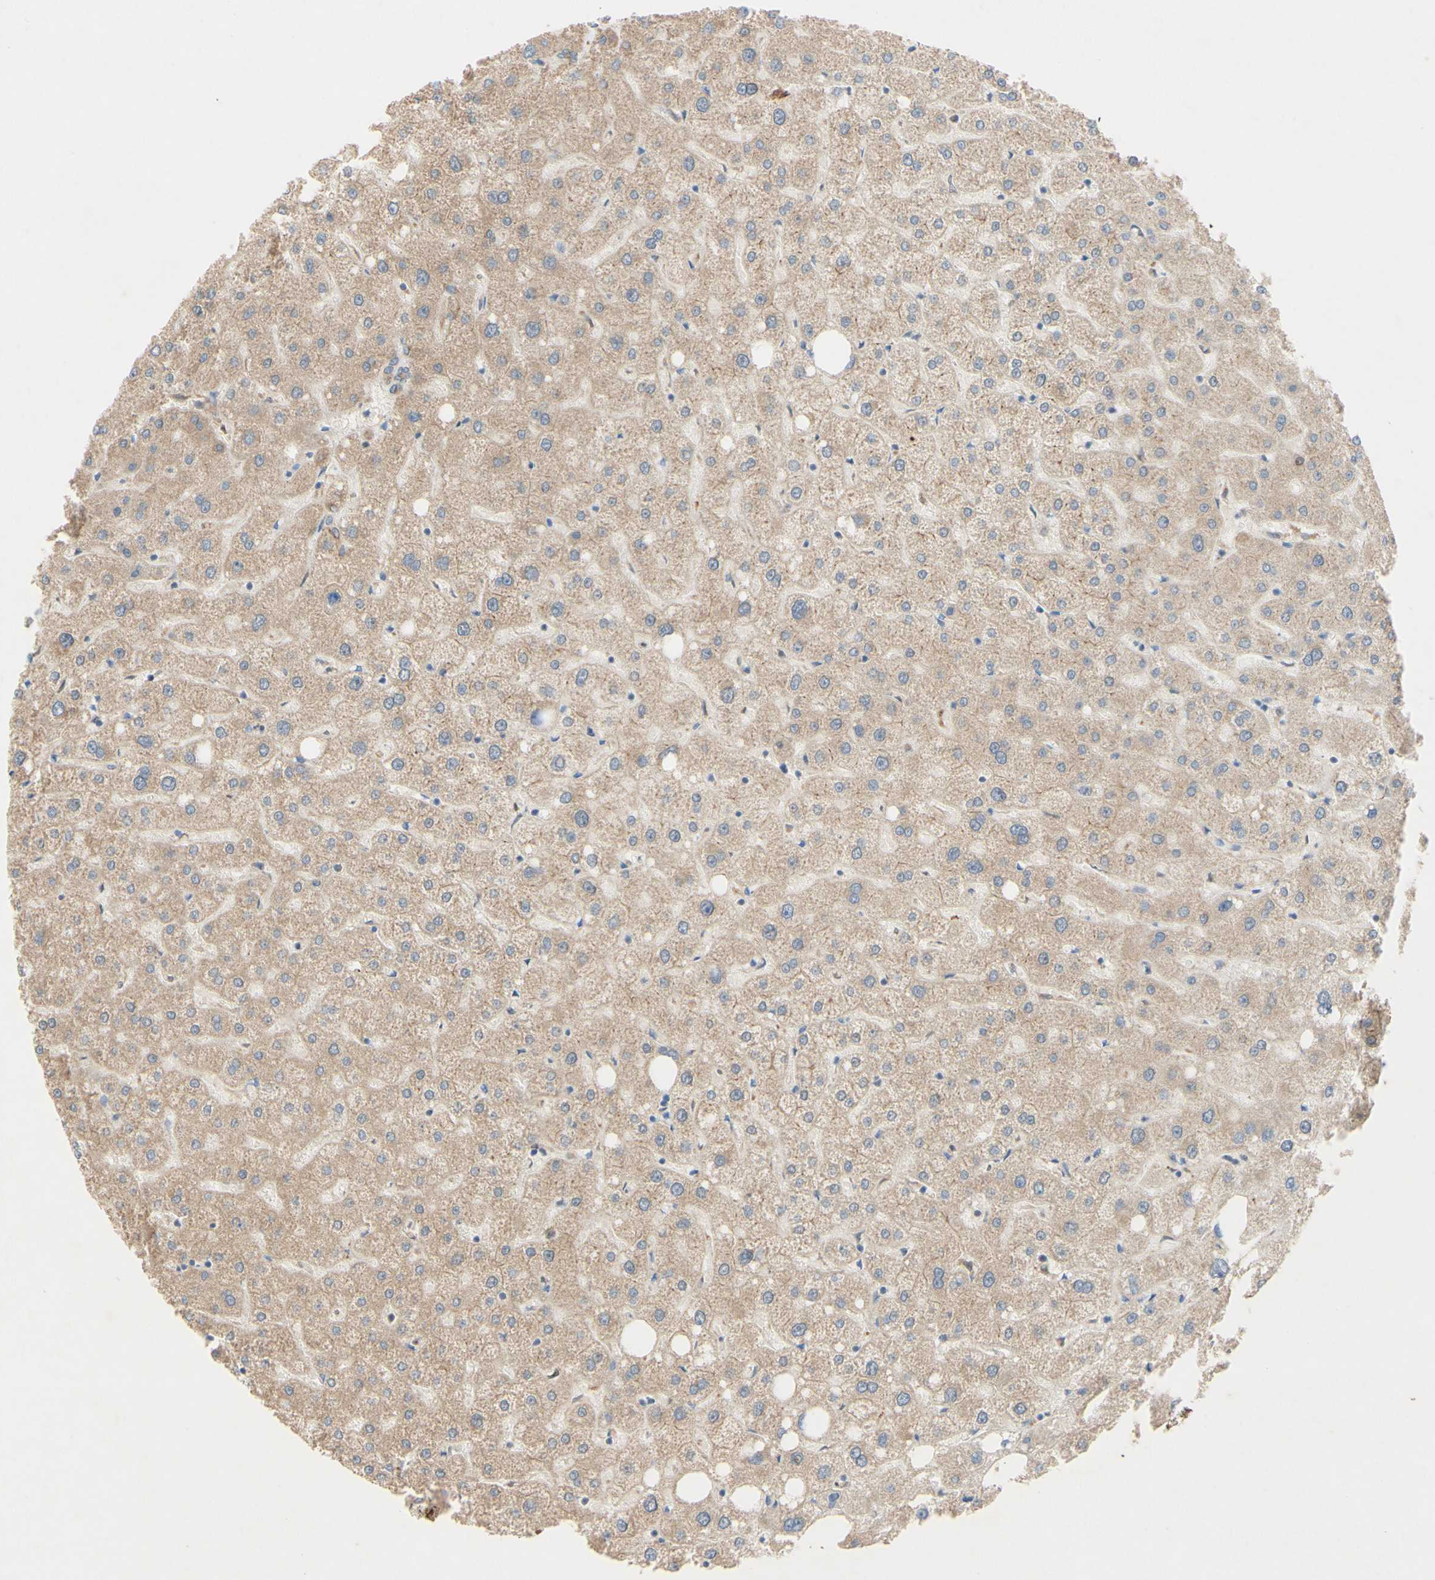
{"staining": {"intensity": "moderate", "quantity": ">75%", "location": "cytoplasmic/membranous"}, "tissue": "liver", "cell_type": "Cholangiocytes", "image_type": "normal", "snomed": [{"axis": "morphology", "description": "Normal tissue, NOS"}, {"axis": "topography", "description": "Liver"}], "caption": "Benign liver demonstrates moderate cytoplasmic/membranous expression in approximately >75% of cholangiocytes The protein of interest is stained brown, and the nuclei are stained in blue (DAB (3,3'-diaminobenzidine) IHC with brightfield microscopy, high magnification)..", "gene": "PDGFB", "patient": {"sex": "male", "age": 73}}